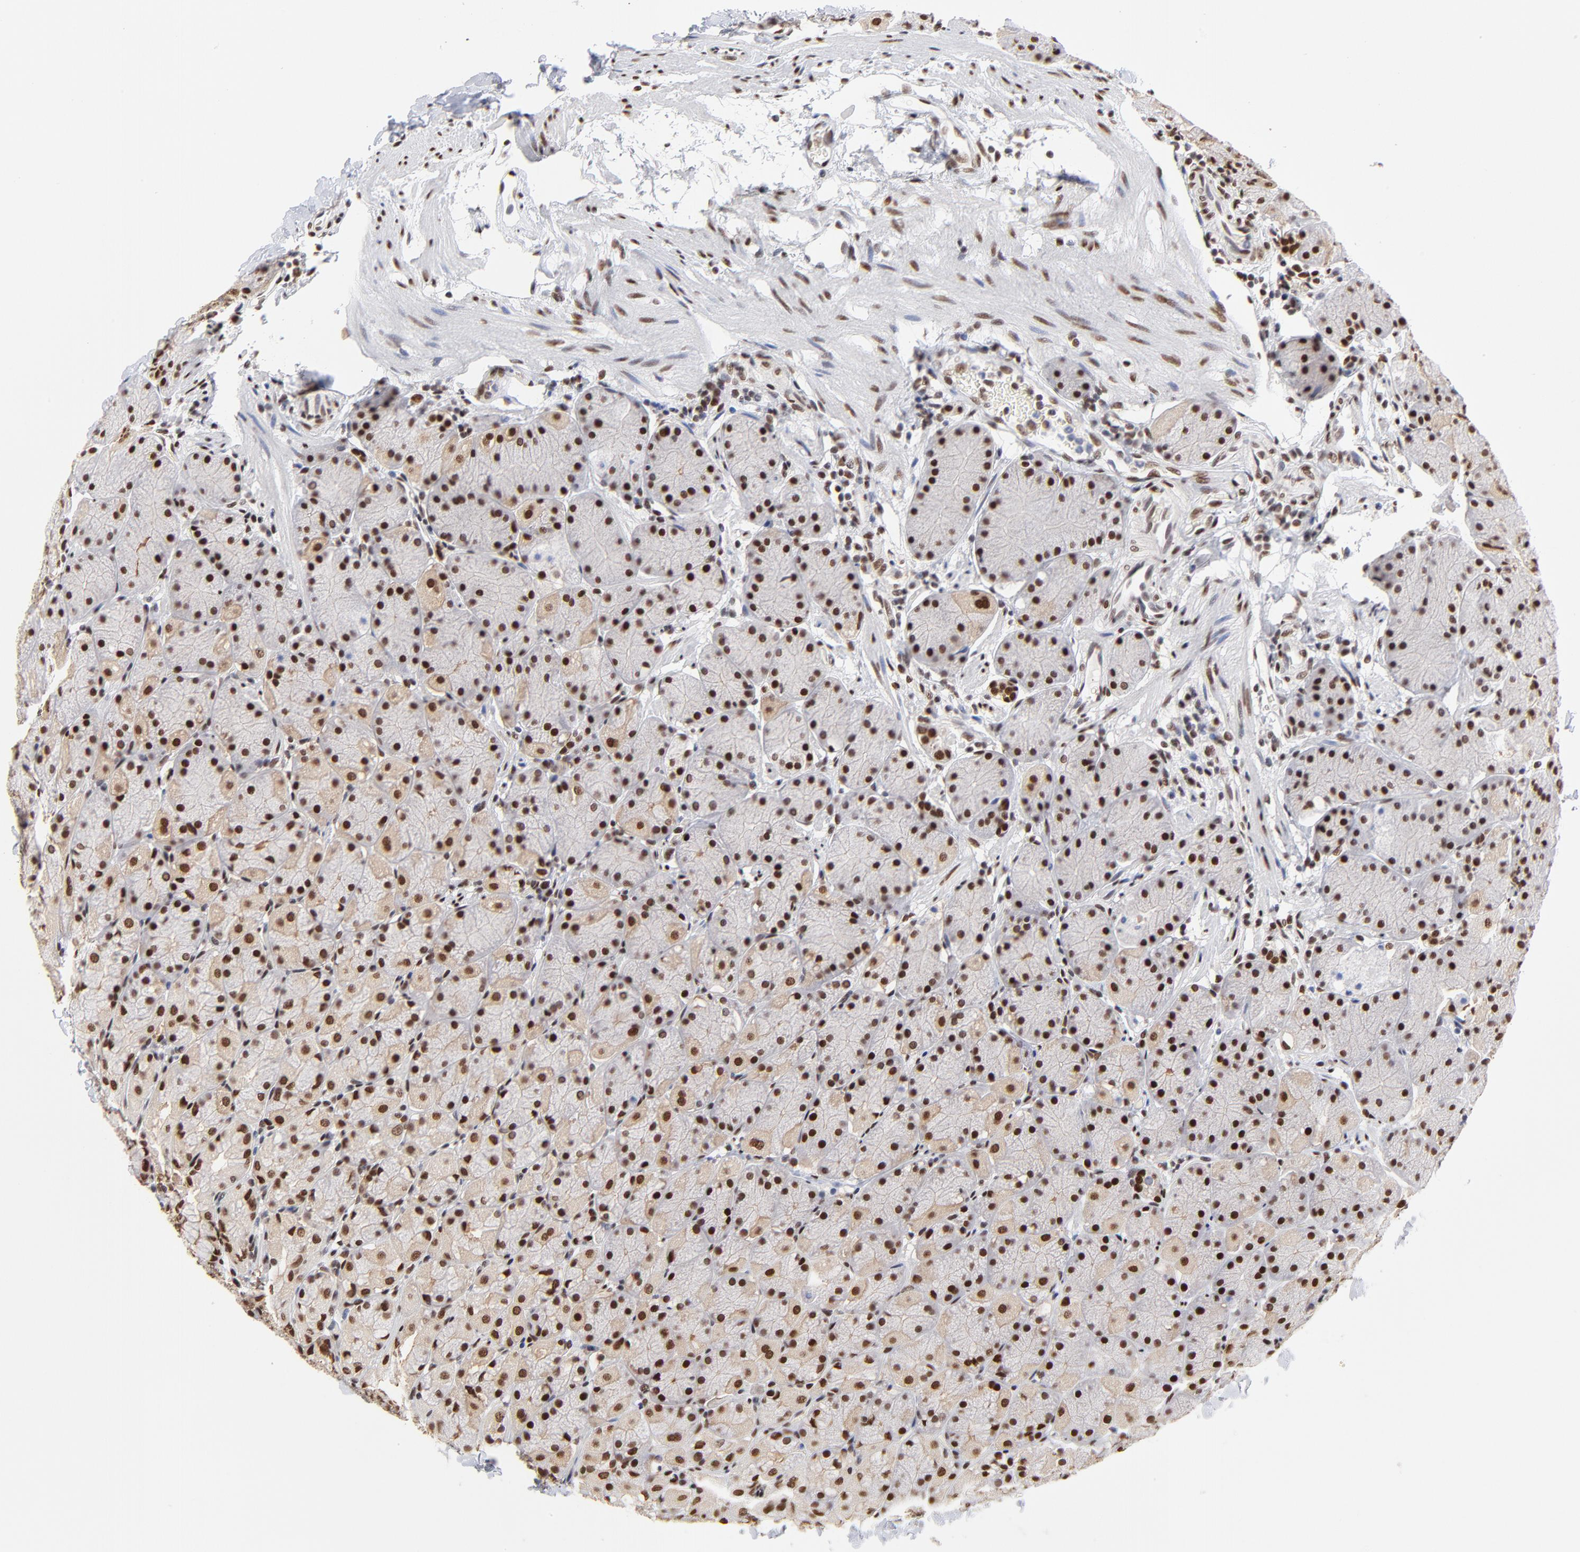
{"staining": {"intensity": "strong", "quantity": ">75%", "location": "cytoplasmic/membranous,nuclear"}, "tissue": "stomach", "cell_type": "Glandular cells", "image_type": "normal", "snomed": [{"axis": "morphology", "description": "Normal tissue, NOS"}, {"axis": "topography", "description": "Stomach, upper"}, {"axis": "topography", "description": "Stomach"}], "caption": "Immunohistochemistry (IHC) (DAB (3,3'-diaminobenzidine)) staining of unremarkable stomach displays strong cytoplasmic/membranous,nuclear protein staining in approximately >75% of glandular cells.", "gene": "ZMYM3", "patient": {"sex": "male", "age": 76}}